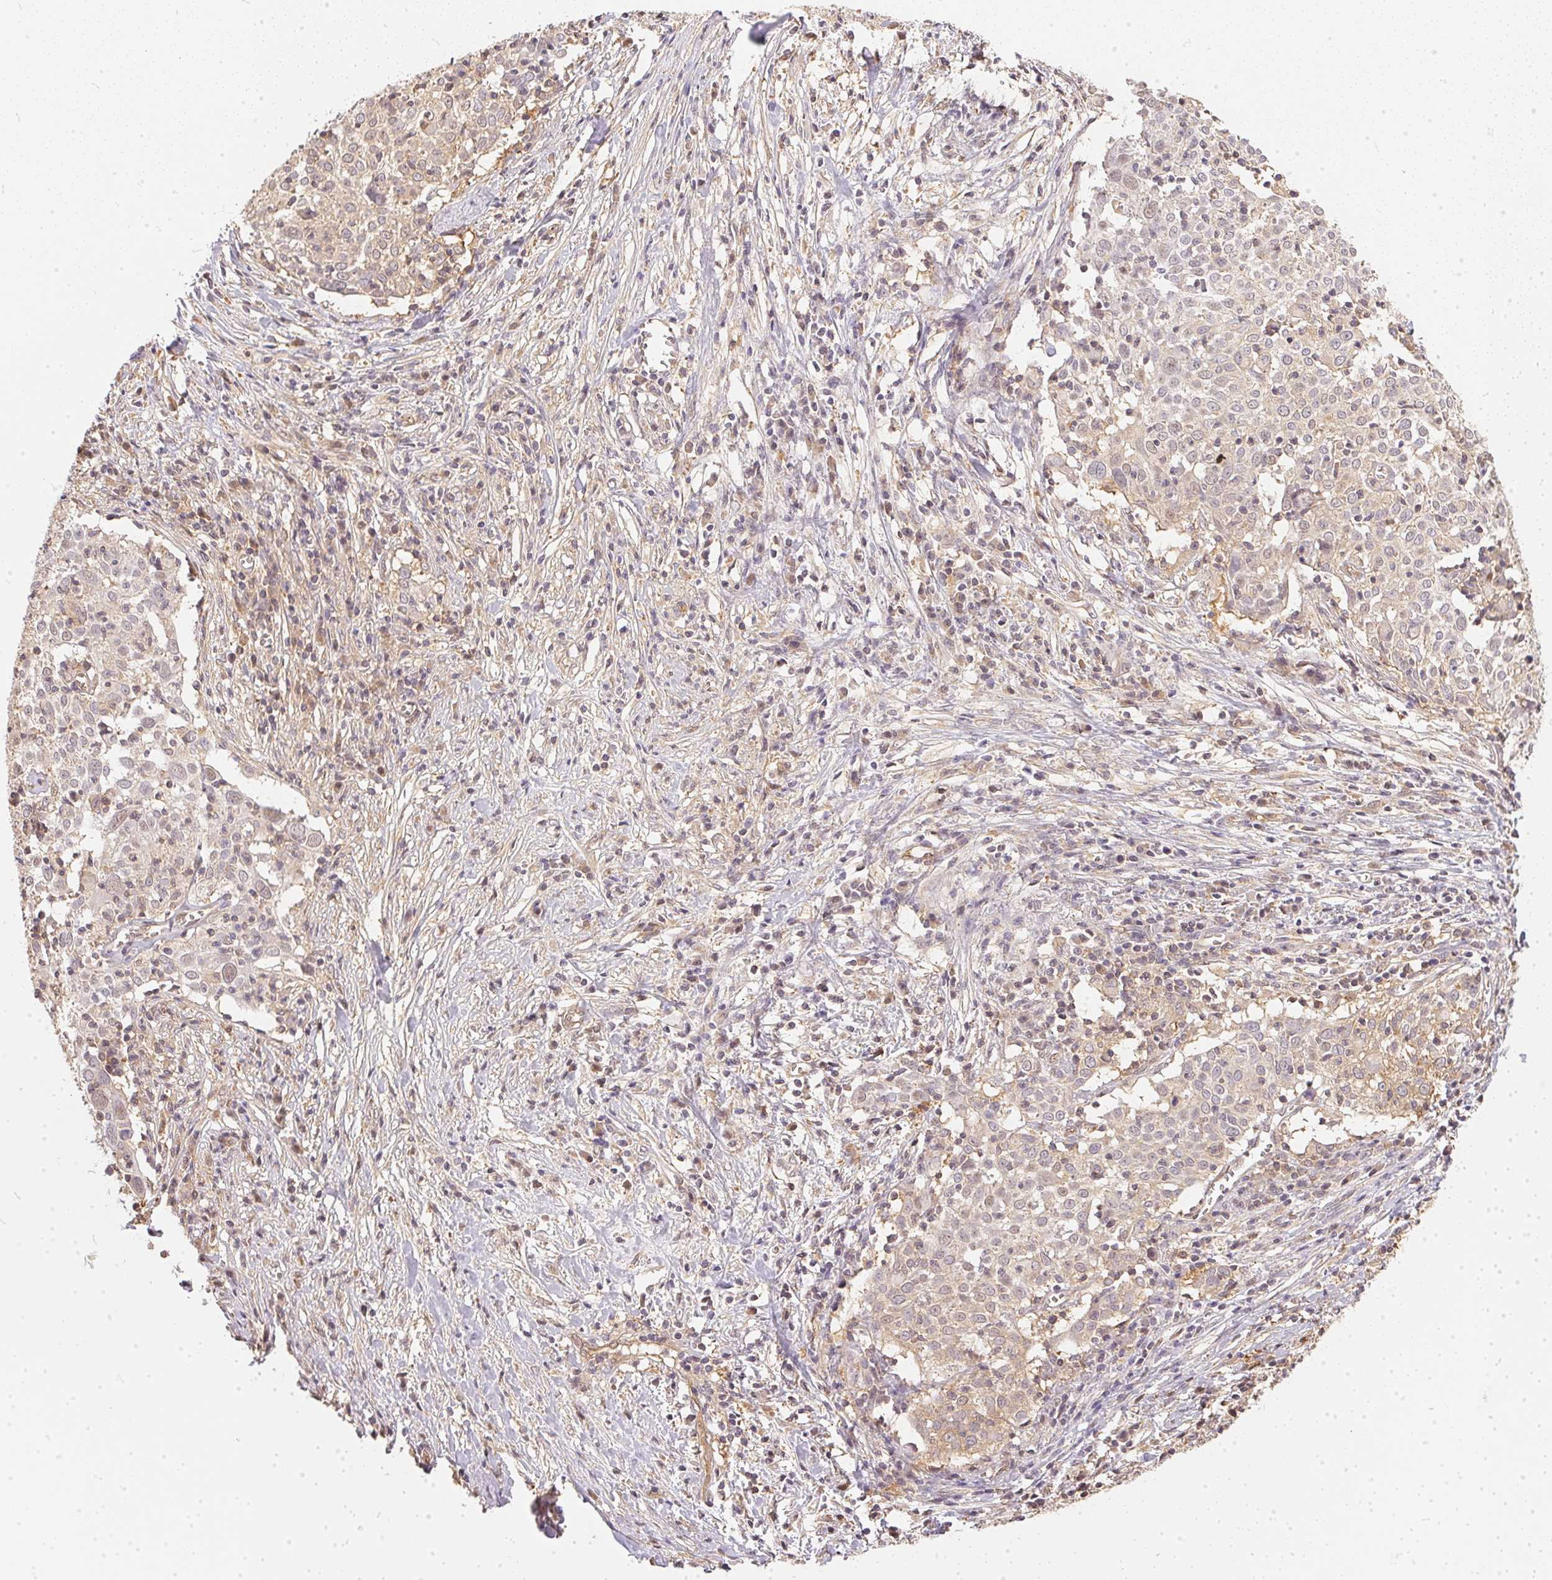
{"staining": {"intensity": "weak", "quantity": "<25%", "location": "cytoplasmic/membranous"}, "tissue": "cervical cancer", "cell_type": "Tumor cells", "image_type": "cancer", "snomed": [{"axis": "morphology", "description": "Squamous cell carcinoma, NOS"}, {"axis": "topography", "description": "Cervix"}], "caption": "Immunohistochemistry of human cervical cancer (squamous cell carcinoma) displays no positivity in tumor cells. (DAB (3,3'-diaminobenzidine) immunohistochemistry with hematoxylin counter stain).", "gene": "BLMH", "patient": {"sex": "female", "age": 39}}